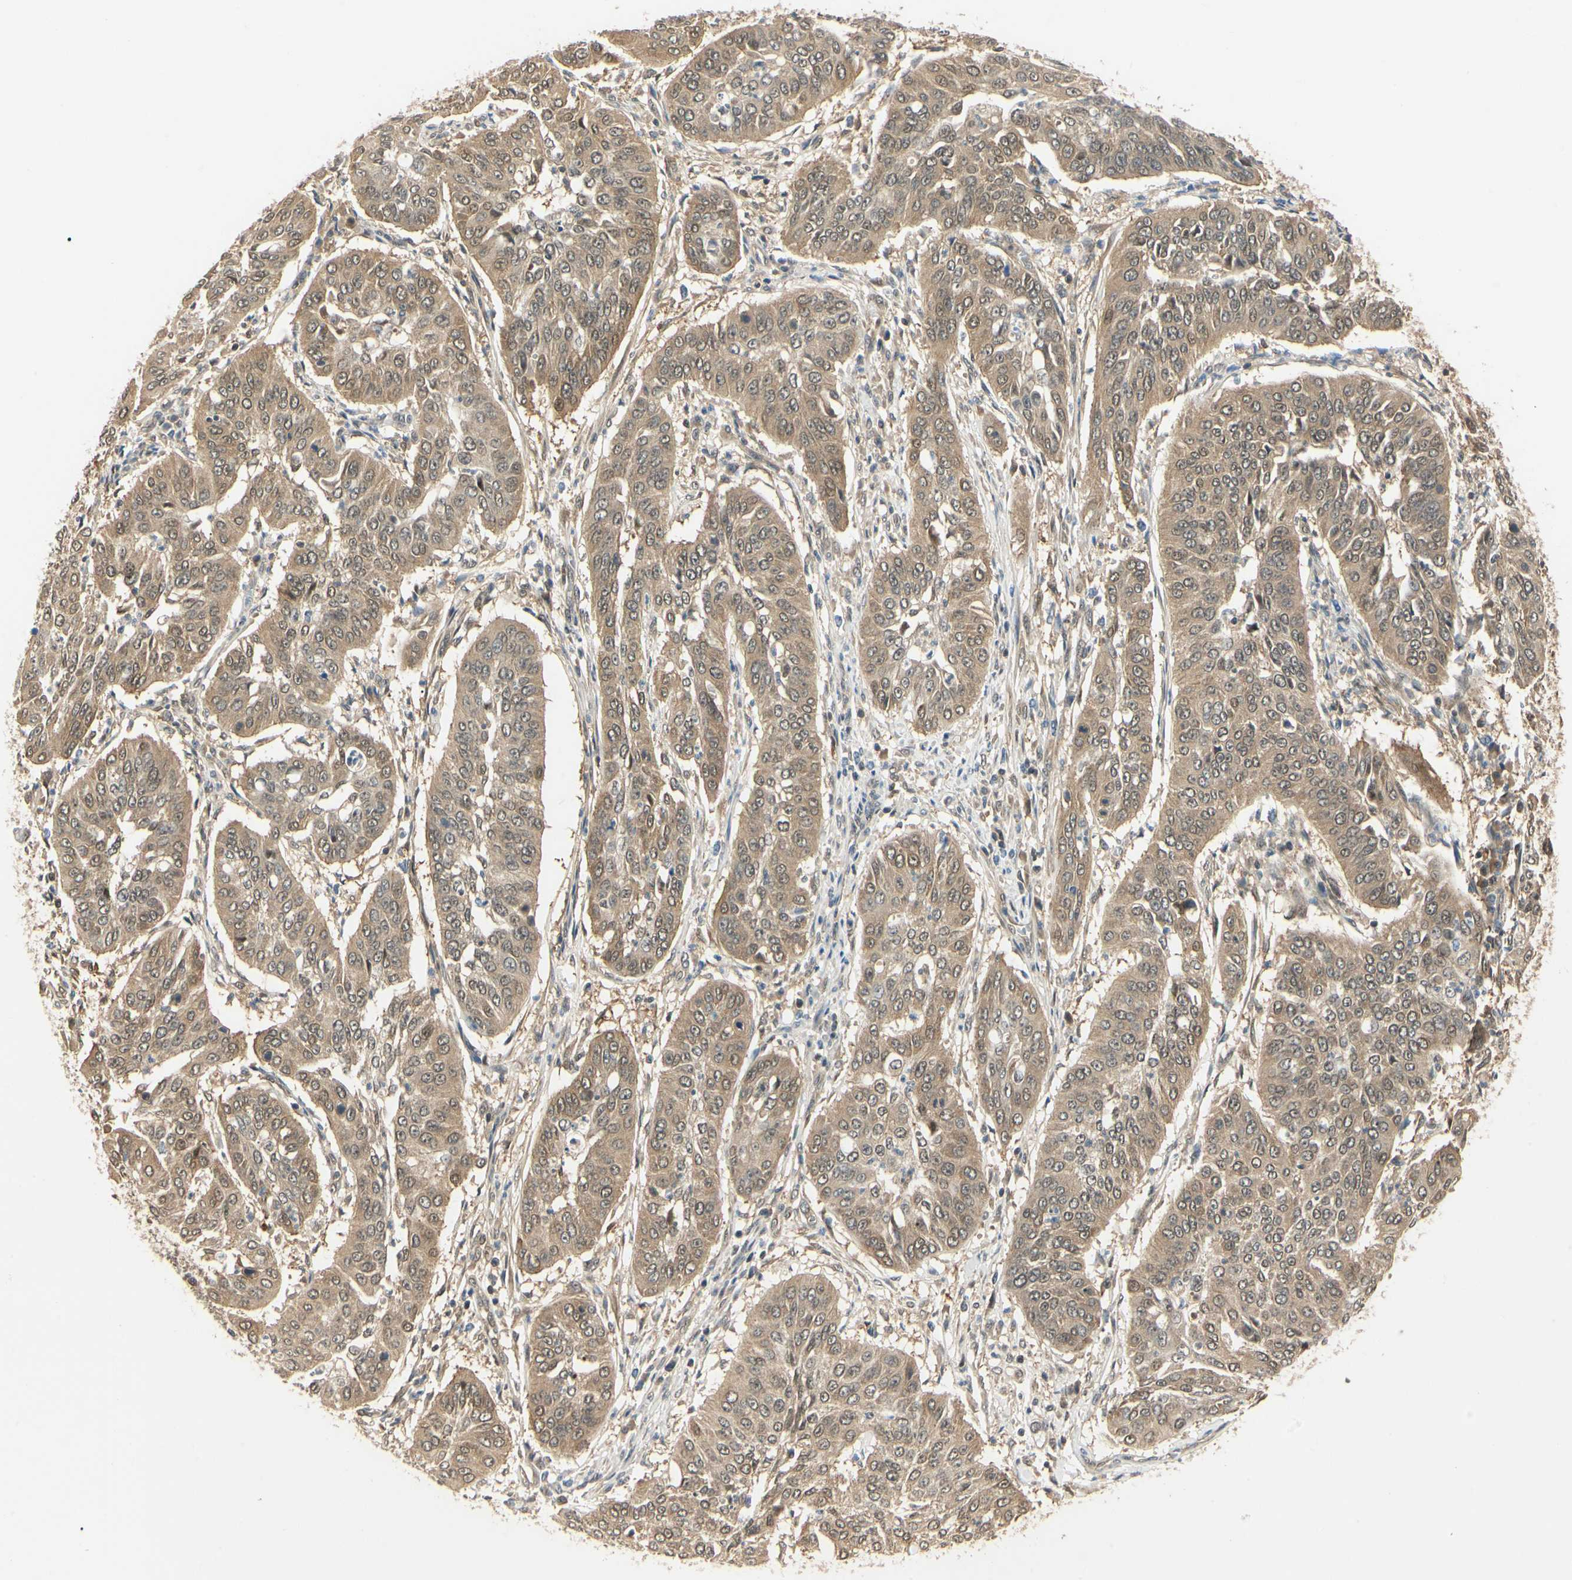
{"staining": {"intensity": "moderate", "quantity": ">75%", "location": "cytoplasmic/membranous,nuclear"}, "tissue": "cervical cancer", "cell_type": "Tumor cells", "image_type": "cancer", "snomed": [{"axis": "morphology", "description": "Normal tissue, NOS"}, {"axis": "morphology", "description": "Squamous cell carcinoma, NOS"}, {"axis": "topography", "description": "Cervix"}], "caption": "IHC of human squamous cell carcinoma (cervical) displays medium levels of moderate cytoplasmic/membranous and nuclear staining in about >75% of tumor cells. (Brightfield microscopy of DAB IHC at high magnification).", "gene": "UBE2Z", "patient": {"sex": "female", "age": 39}}